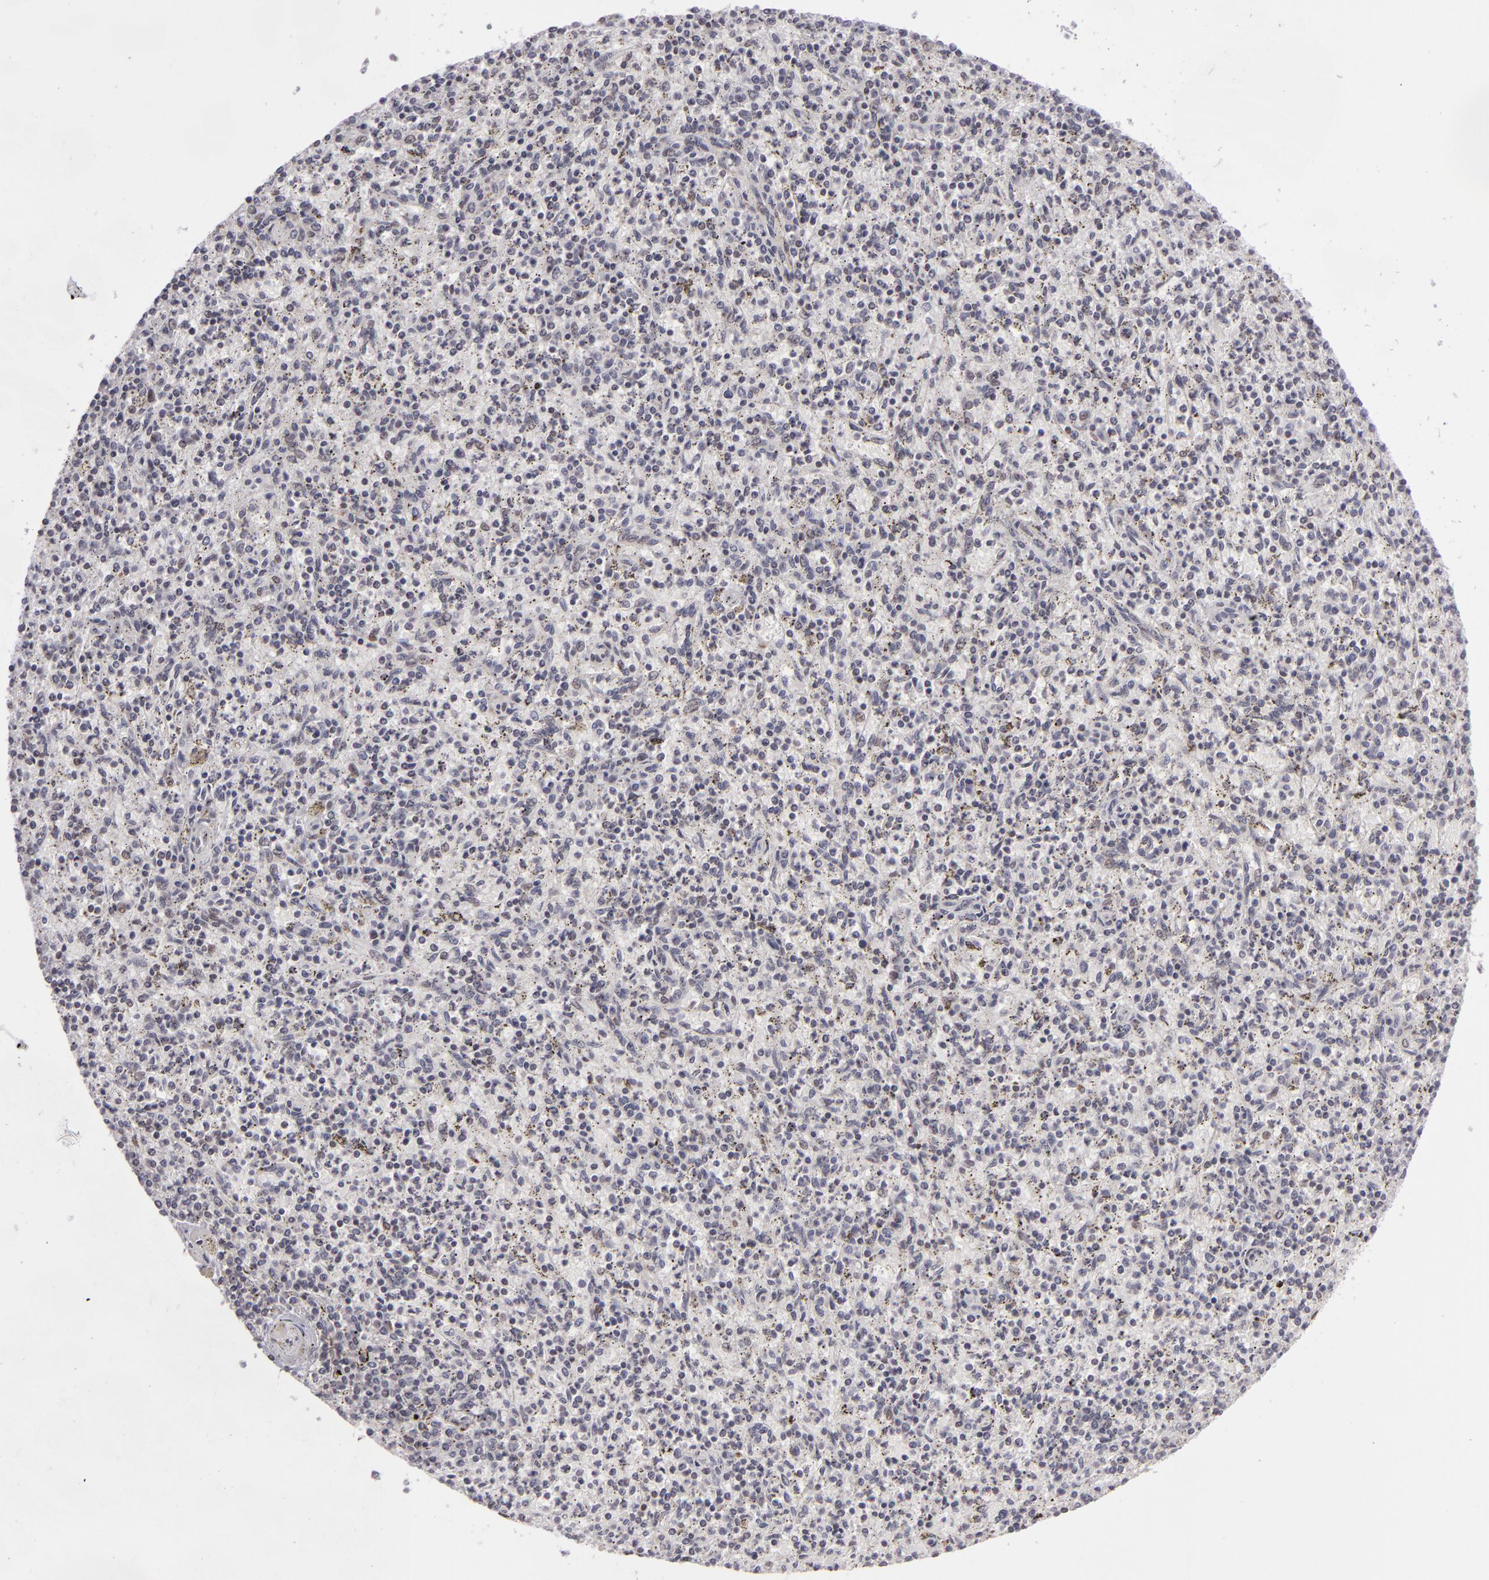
{"staining": {"intensity": "negative", "quantity": "none", "location": "none"}, "tissue": "spleen", "cell_type": "Cells in red pulp", "image_type": "normal", "snomed": [{"axis": "morphology", "description": "Normal tissue, NOS"}, {"axis": "topography", "description": "Spleen"}], "caption": "Immunohistochemical staining of normal human spleen reveals no significant staining in cells in red pulp. (Brightfield microscopy of DAB immunohistochemistry at high magnification).", "gene": "RRP7A", "patient": {"sex": "male", "age": 72}}